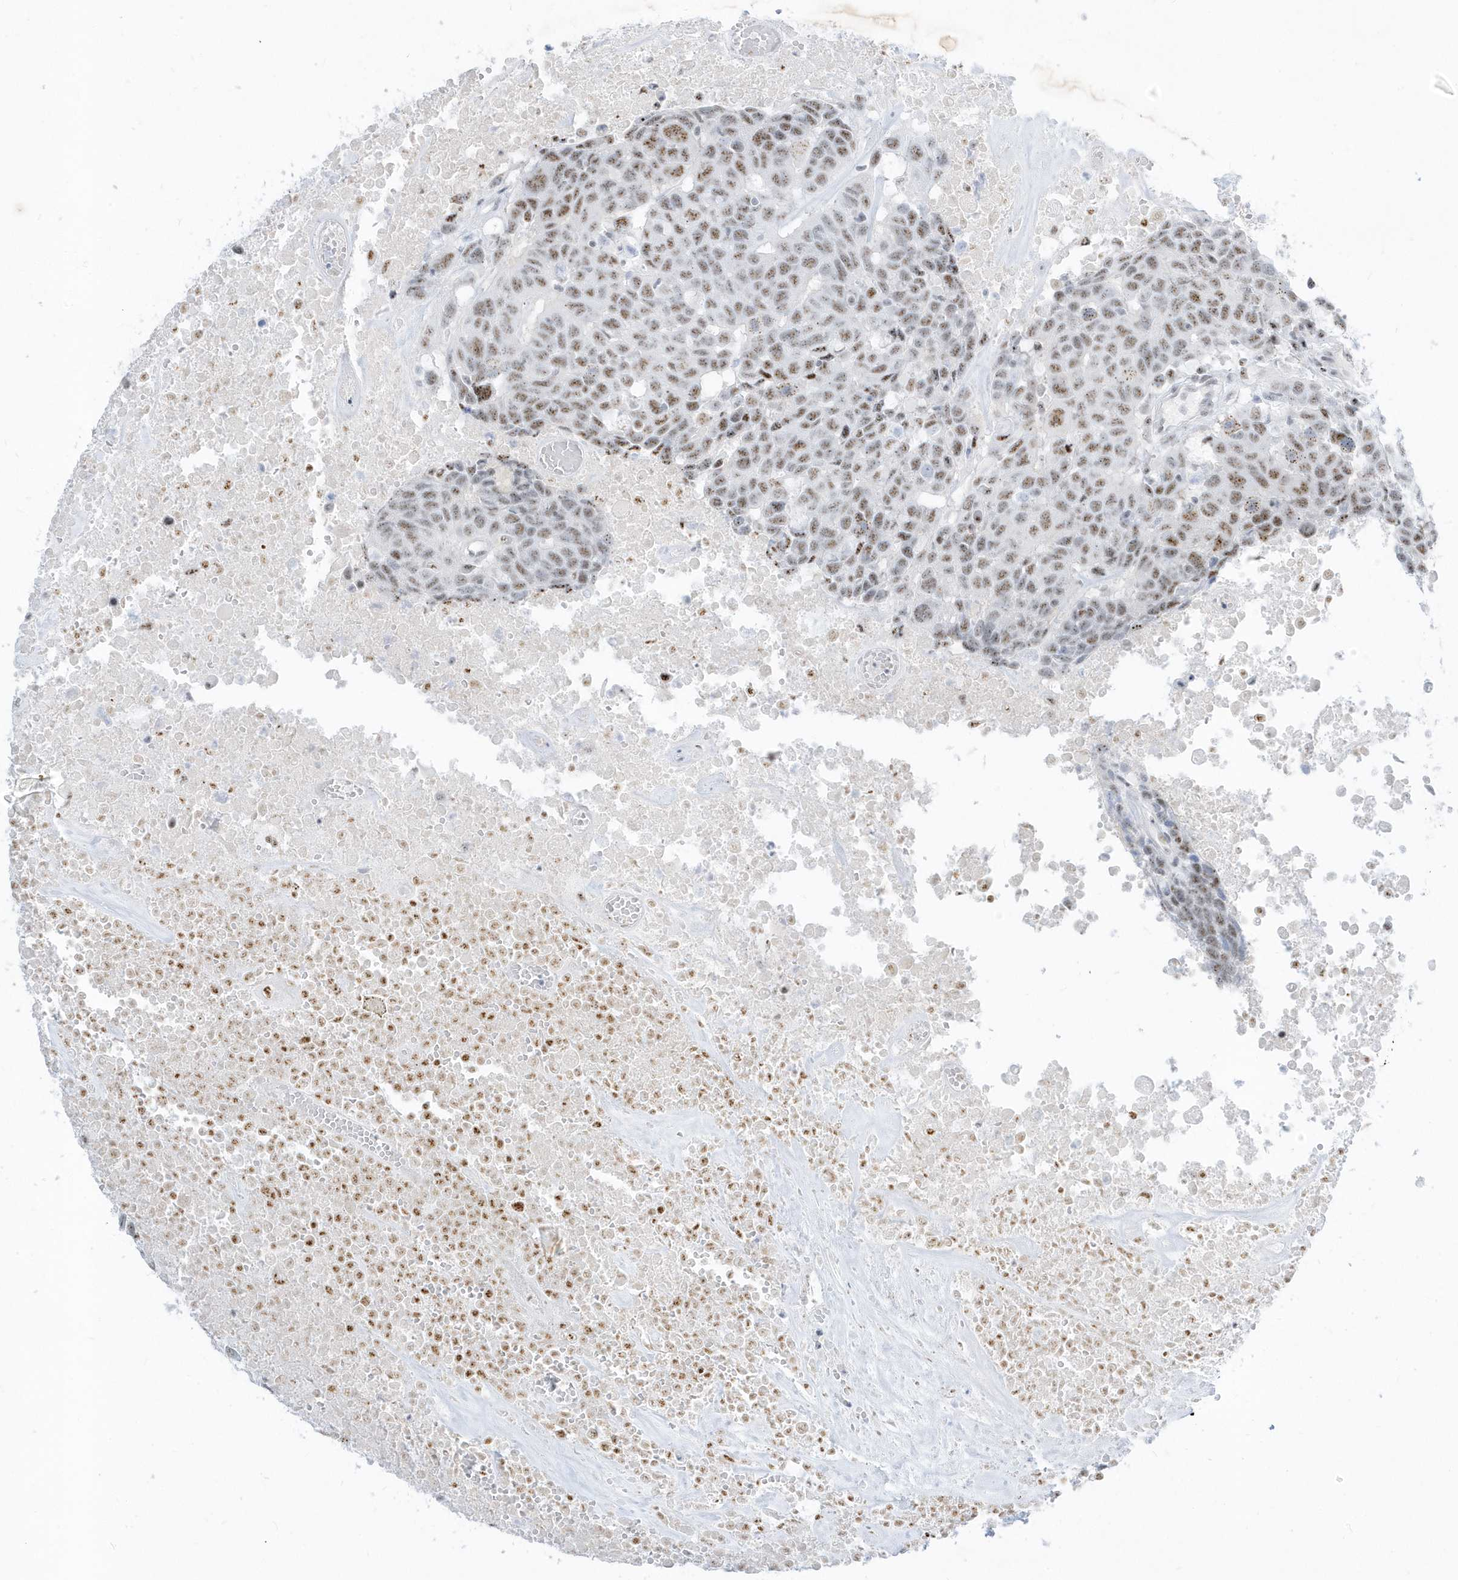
{"staining": {"intensity": "moderate", "quantity": ">75%", "location": "nuclear"}, "tissue": "head and neck cancer", "cell_type": "Tumor cells", "image_type": "cancer", "snomed": [{"axis": "morphology", "description": "Squamous cell carcinoma, NOS"}, {"axis": "topography", "description": "Head-Neck"}], "caption": "IHC image of head and neck squamous cell carcinoma stained for a protein (brown), which displays medium levels of moderate nuclear positivity in approximately >75% of tumor cells.", "gene": "PLEKHN1", "patient": {"sex": "male", "age": 66}}